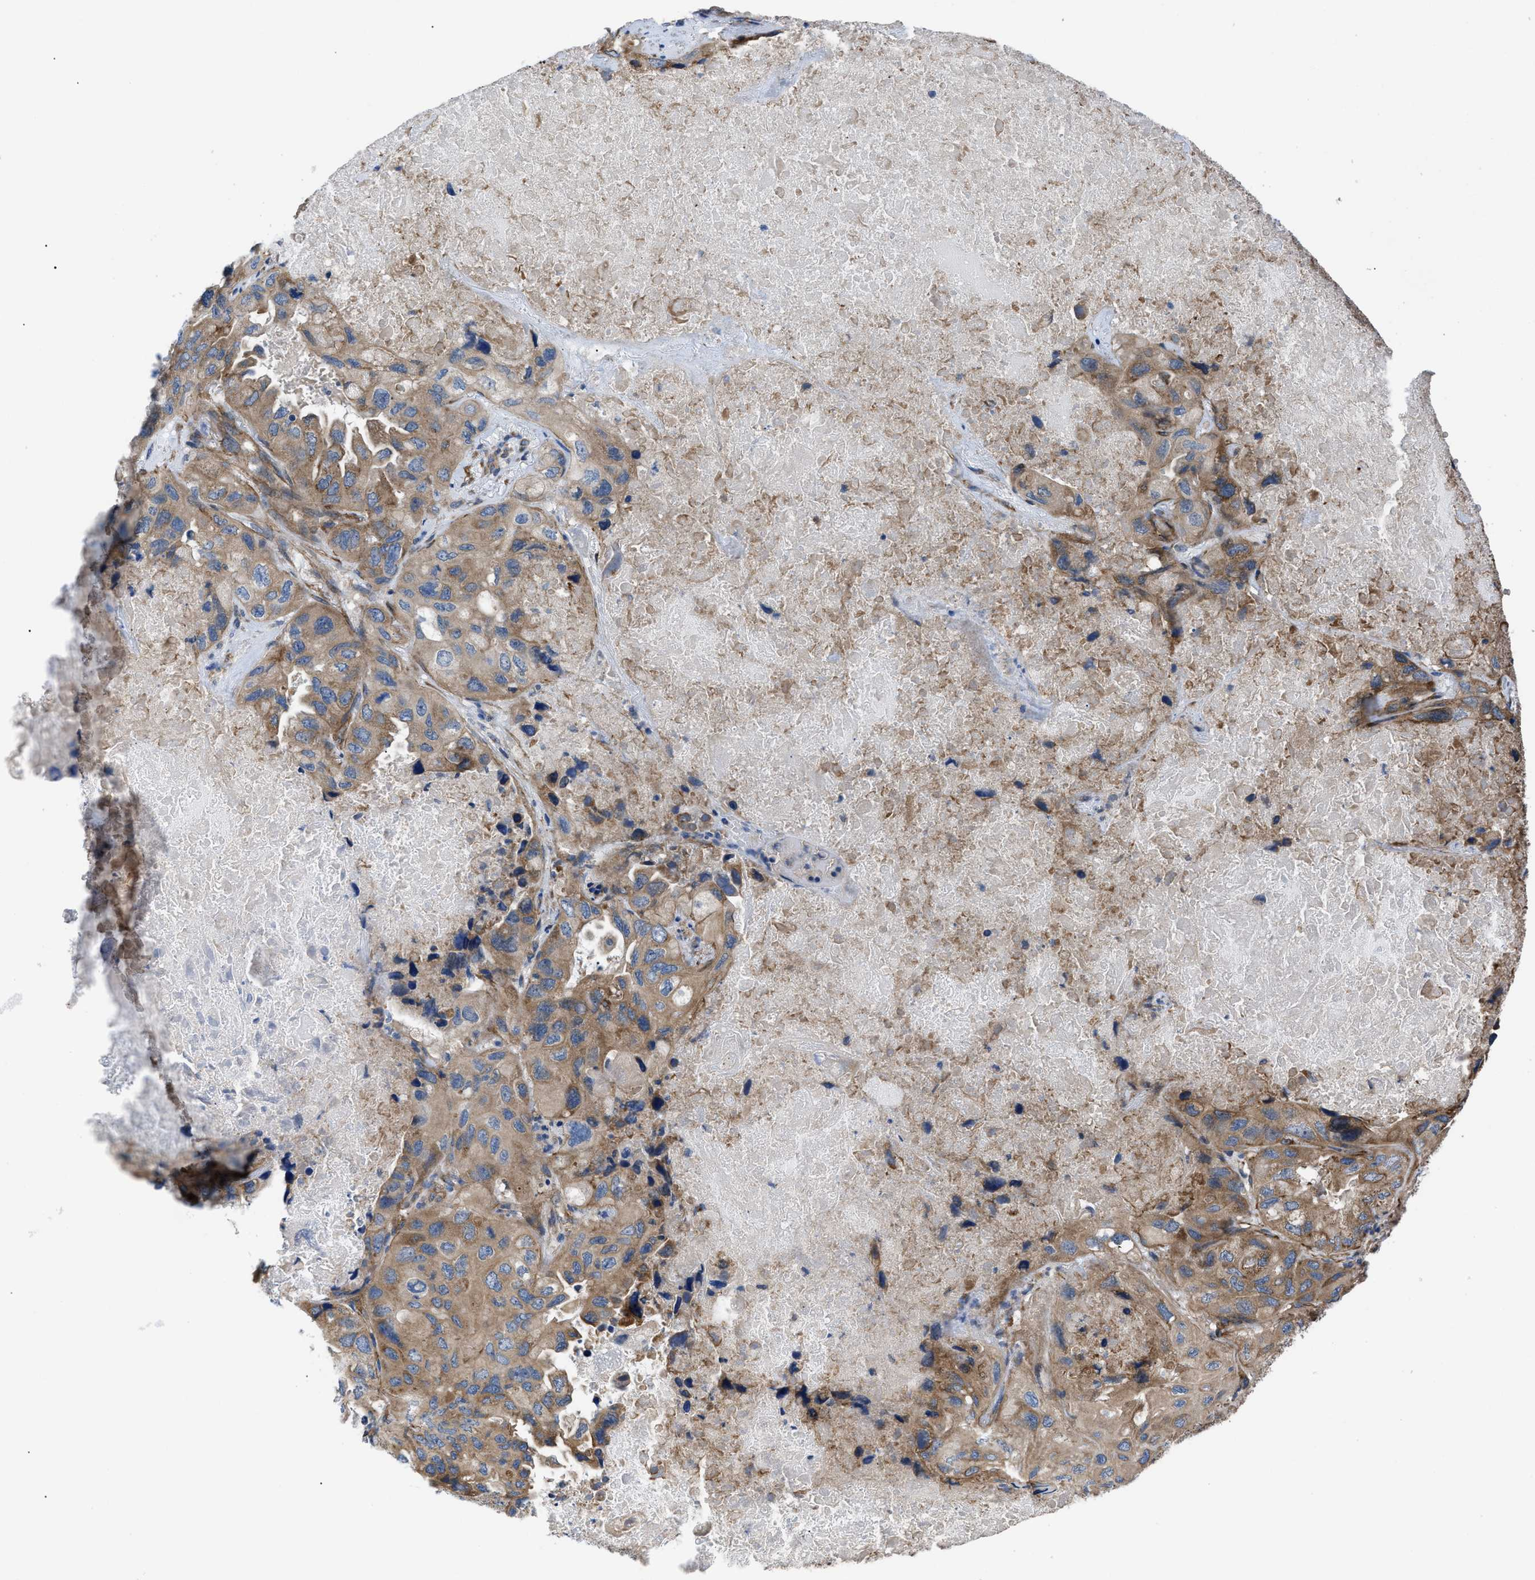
{"staining": {"intensity": "moderate", "quantity": ">75%", "location": "cytoplasmic/membranous"}, "tissue": "lung cancer", "cell_type": "Tumor cells", "image_type": "cancer", "snomed": [{"axis": "morphology", "description": "Squamous cell carcinoma, NOS"}, {"axis": "topography", "description": "Lung"}], "caption": "Immunohistochemistry of human lung squamous cell carcinoma shows medium levels of moderate cytoplasmic/membranous expression in about >75% of tumor cells.", "gene": "MYO10", "patient": {"sex": "female", "age": 73}}